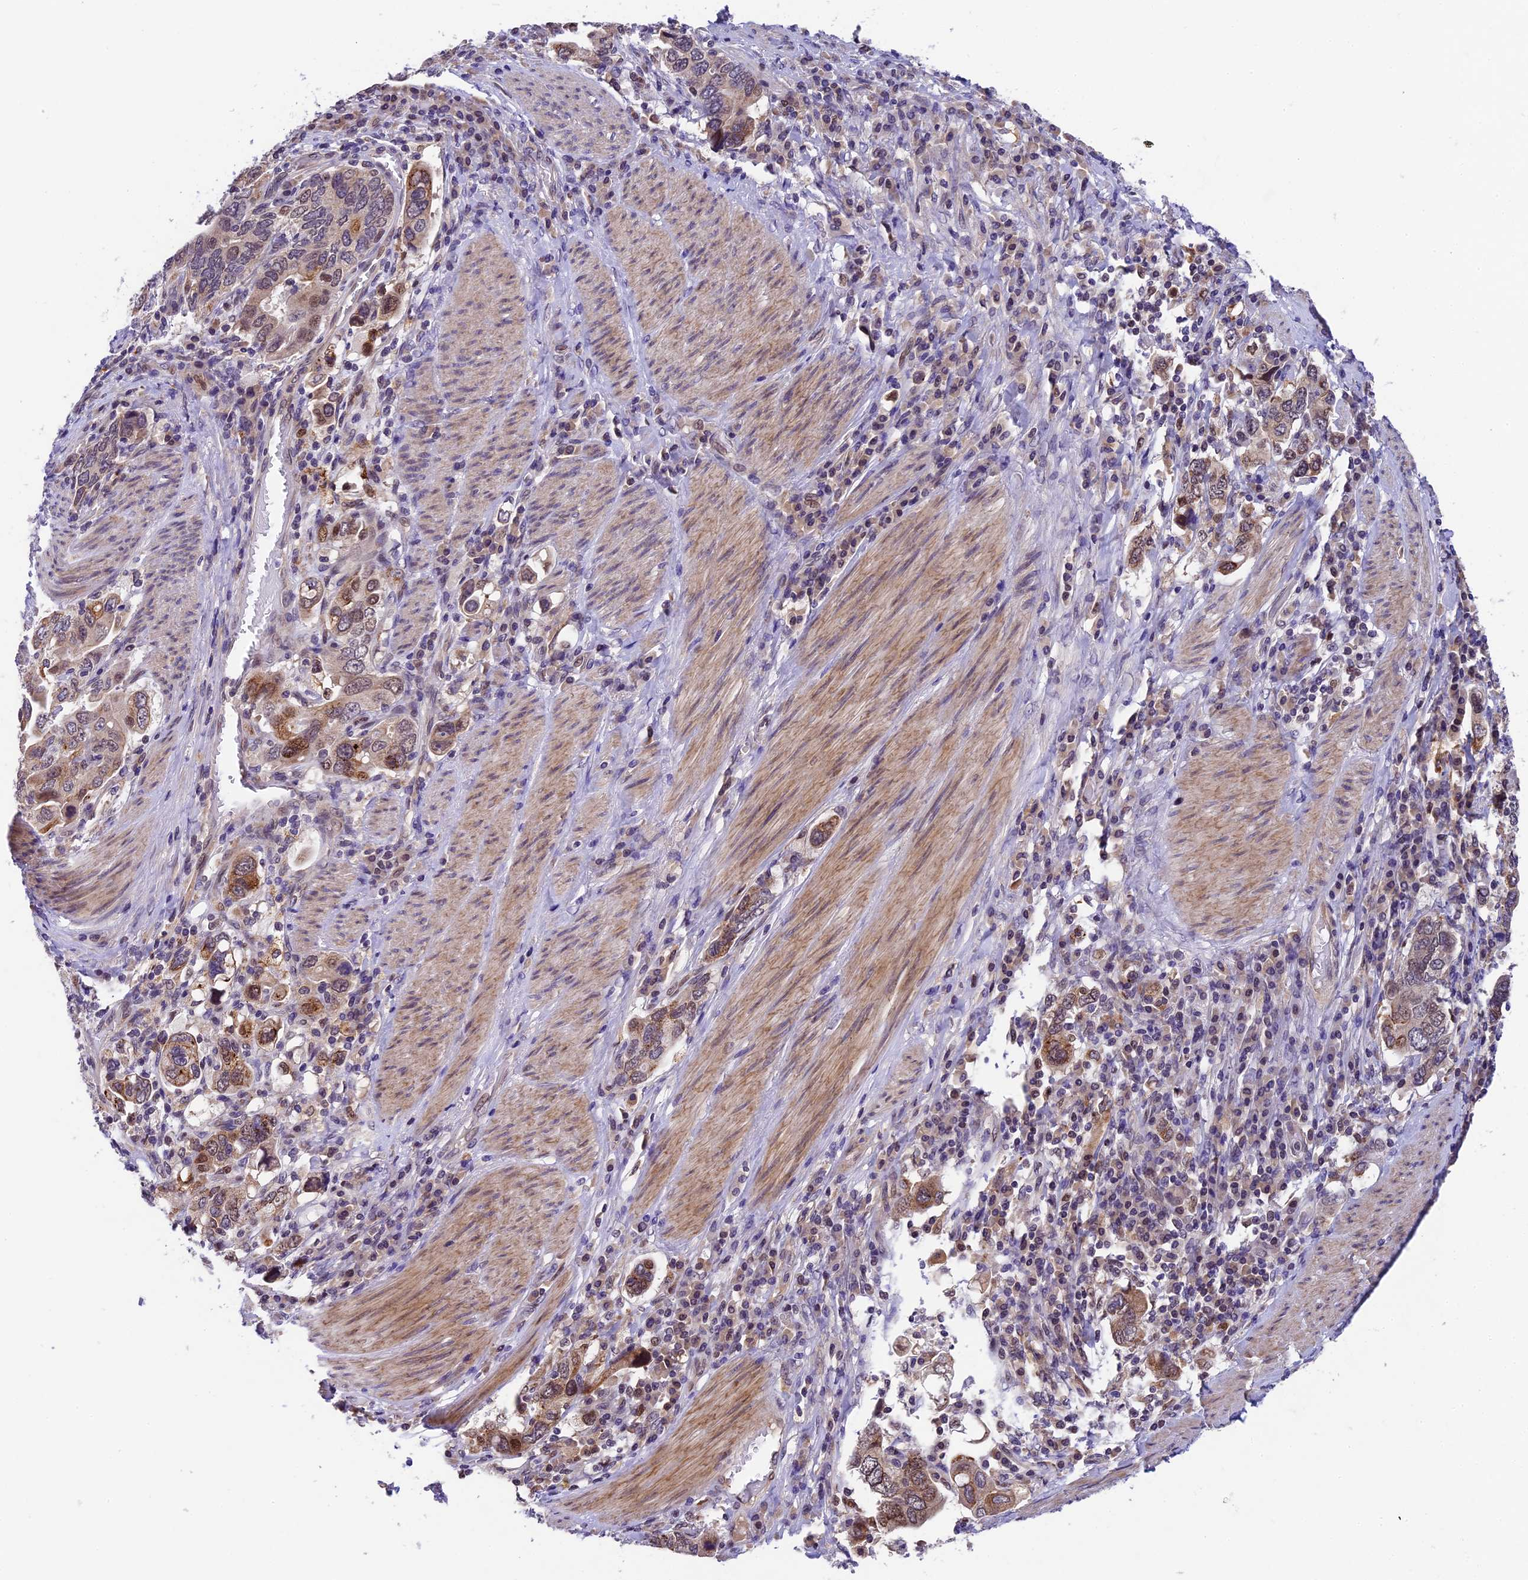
{"staining": {"intensity": "moderate", "quantity": ">75%", "location": "cytoplasmic/membranous,nuclear"}, "tissue": "stomach cancer", "cell_type": "Tumor cells", "image_type": "cancer", "snomed": [{"axis": "morphology", "description": "Adenocarcinoma, NOS"}, {"axis": "topography", "description": "Stomach, upper"}], "caption": "Tumor cells demonstrate moderate cytoplasmic/membranous and nuclear positivity in about >75% of cells in stomach adenocarcinoma. (brown staining indicates protein expression, while blue staining denotes nuclei).", "gene": "CCSER1", "patient": {"sex": "male", "age": 62}}